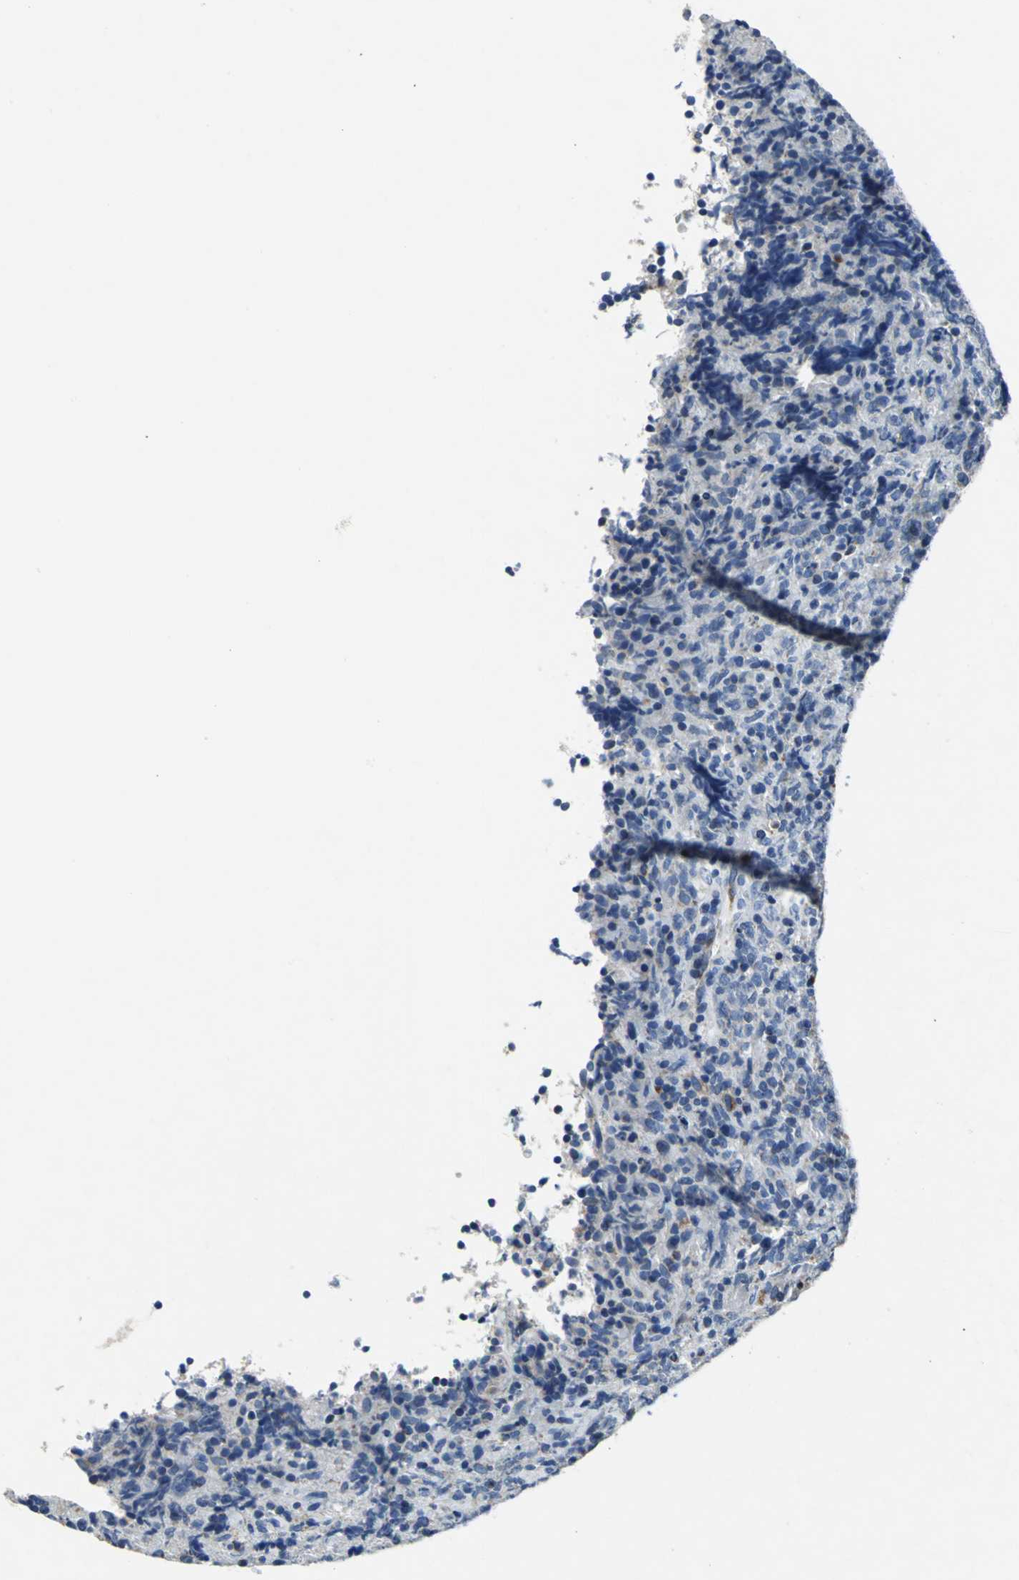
{"staining": {"intensity": "negative", "quantity": "none", "location": "none"}, "tissue": "lymphoma", "cell_type": "Tumor cells", "image_type": "cancer", "snomed": [{"axis": "morphology", "description": "Malignant lymphoma, non-Hodgkin's type, High grade"}, {"axis": "topography", "description": "Tonsil"}], "caption": "DAB immunohistochemical staining of lymphoma demonstrates no significant positivity in tumor cells.", "gene": "IFI6", "patient": {"sex": "female", "age": 36}}